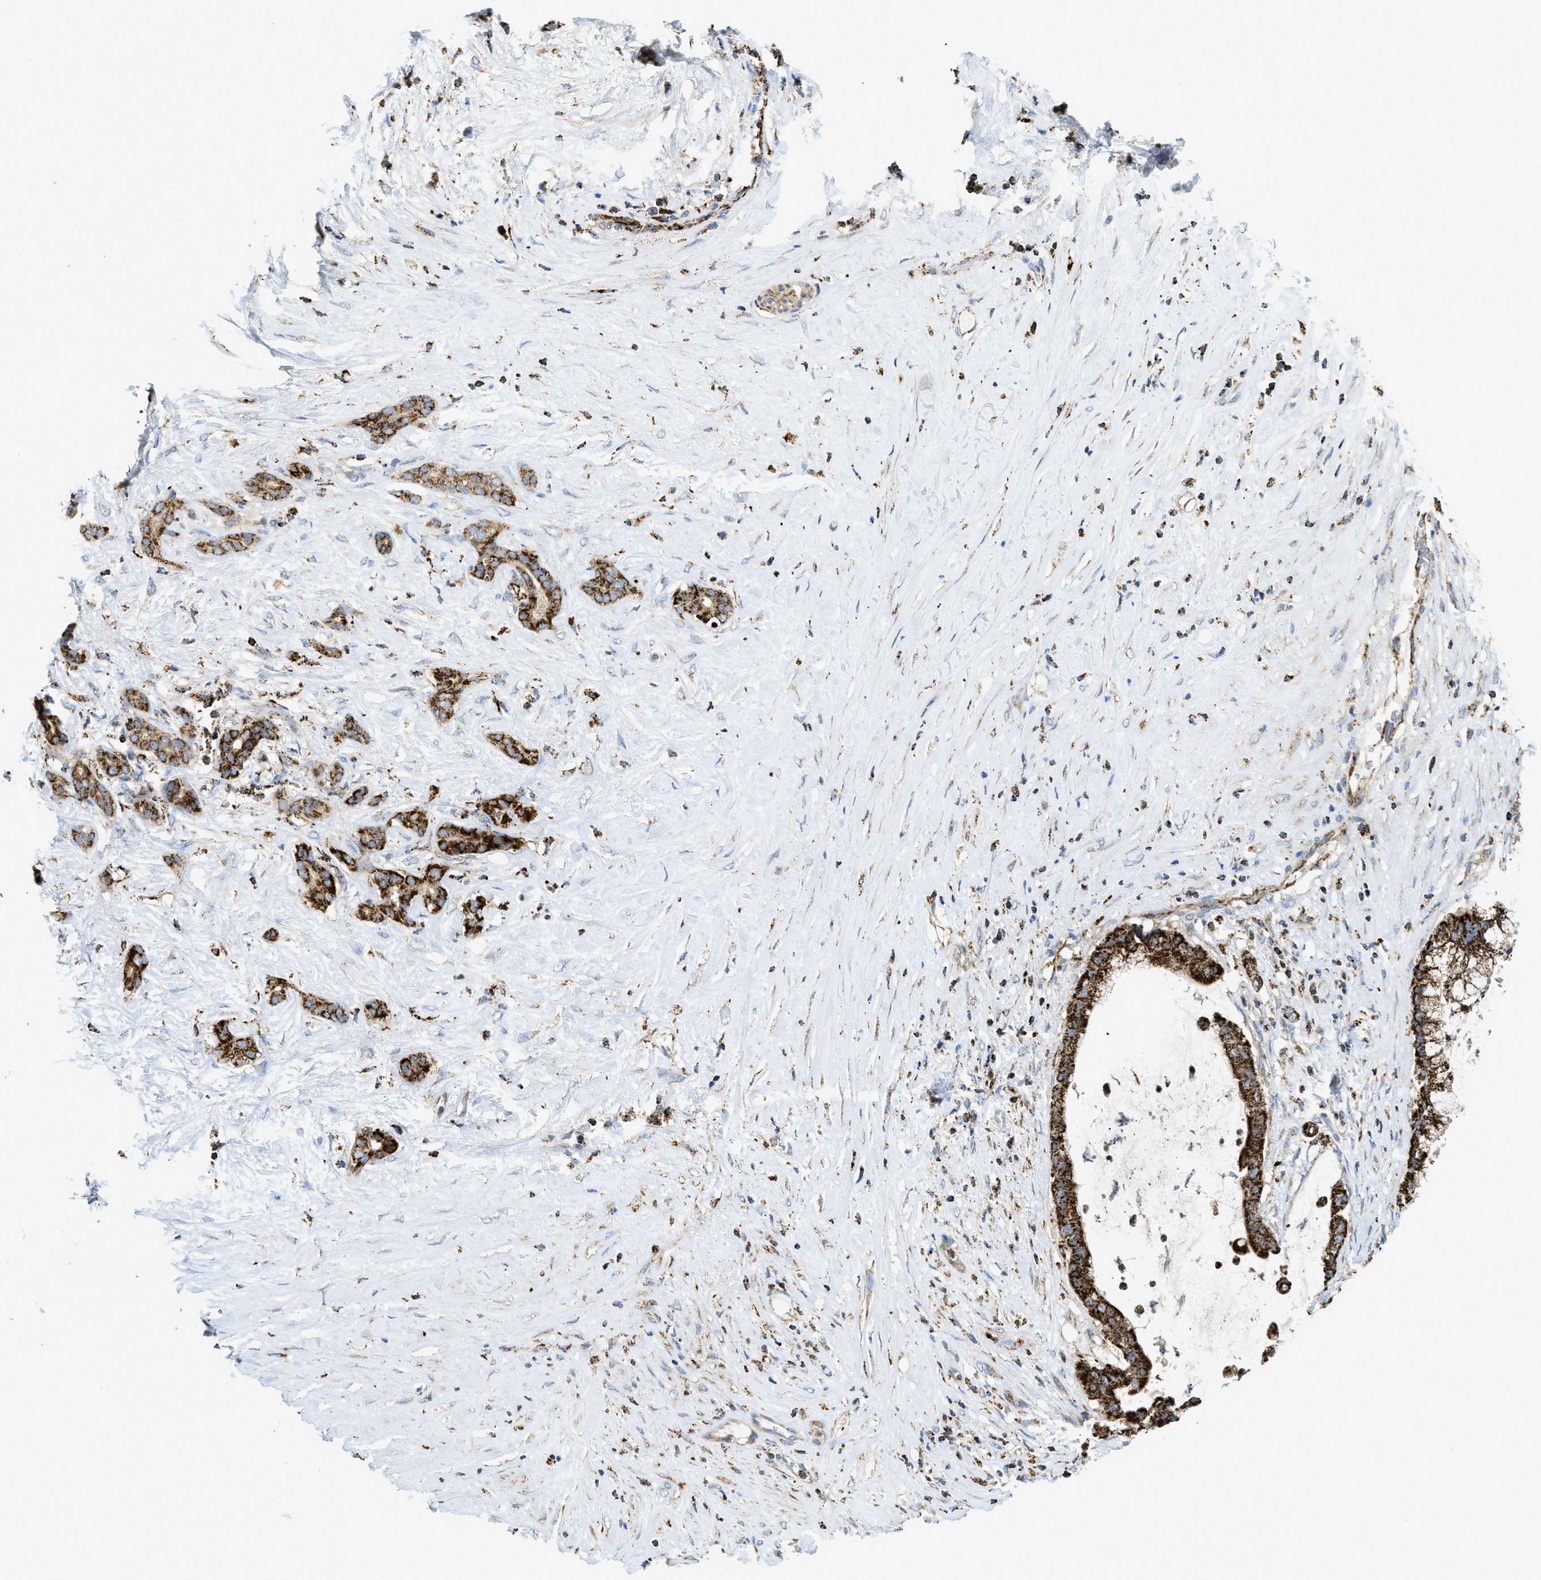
{"staining": {"intensity": "strong", "quantity": ">75%", "location": "cytoplasmic/membranous"}, "tissue": "pancreatic cancer", "cell_type": "Tumor cells", "image_type": "cancer", "snomed": [{"axis": "morphology", "description": "Adenocarcinoma, NOS"}, {"axis": "topography", "description": "Pancreas"}], "caption": "Immunohistochemical staining of pancreatic cancer demonstrates high levels of strong cytoplasmic/membranous protein positivity in about >75% of tumor cells. (DAB IHC with brightfield microscopy, high magnification).", "gene": "SQOR", "patient": {"sex": "male", "age": 41}}